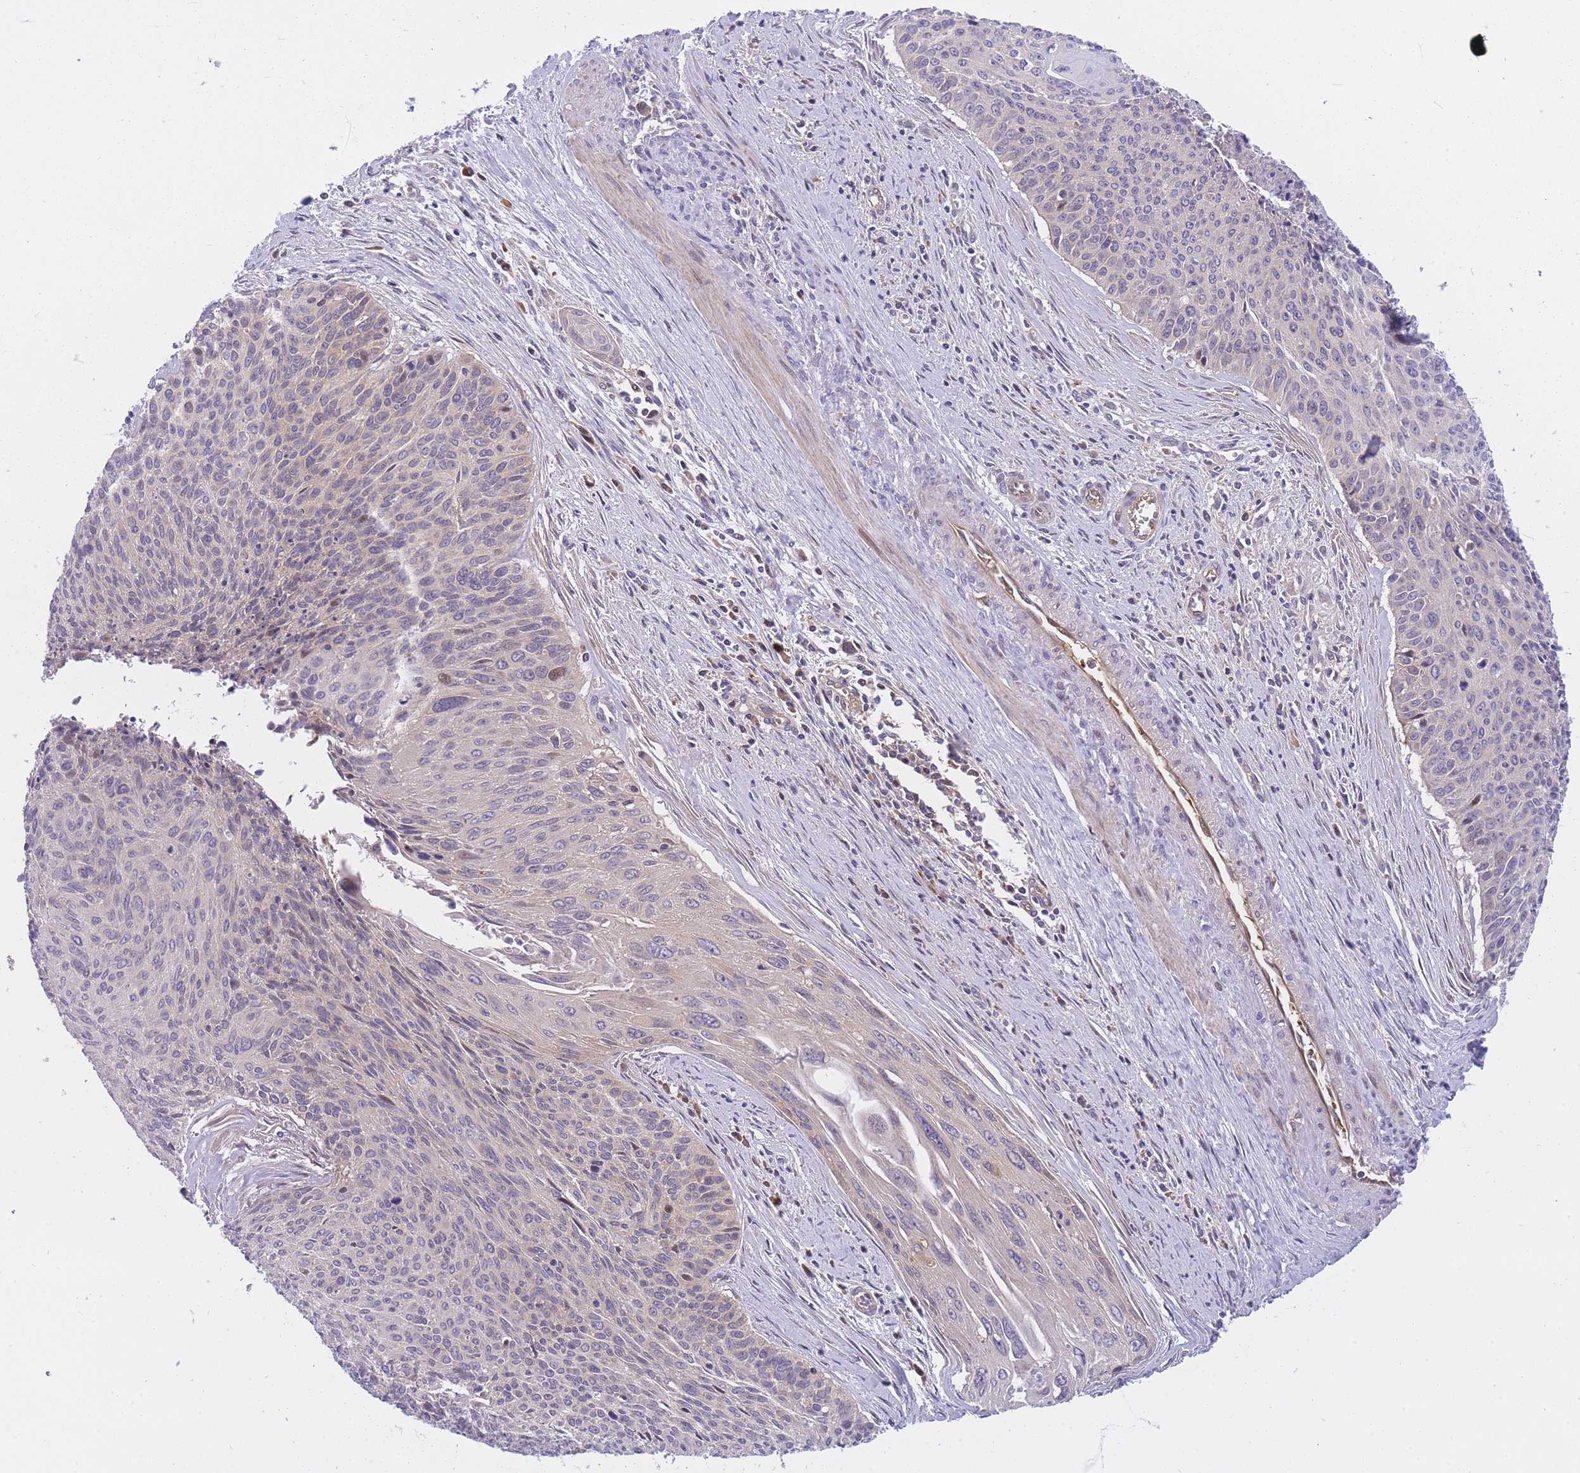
{"staining": {"intensity": "weak", "quantity": "<25%", "location": "nuclear"}, "tissue": "cervical cancer", "cell_type": "Tumor cells", "image_type": "cancer", "snomed": [{"axis": "morphology", "description": "Squamous cell carcinoma, NOS"}, {"axis": "topography", "description": "Cervix"}], "caption": "This photomicrograph is of cervical squamous cell carcinoma stained with immunohistochemistry (IHC) to label a protein in brown with the nuclei are counter-stained blue. There is no positivity in tumor cells.", "gene": "CRYGN", "patient": {"sex": "female", "age": 55}}